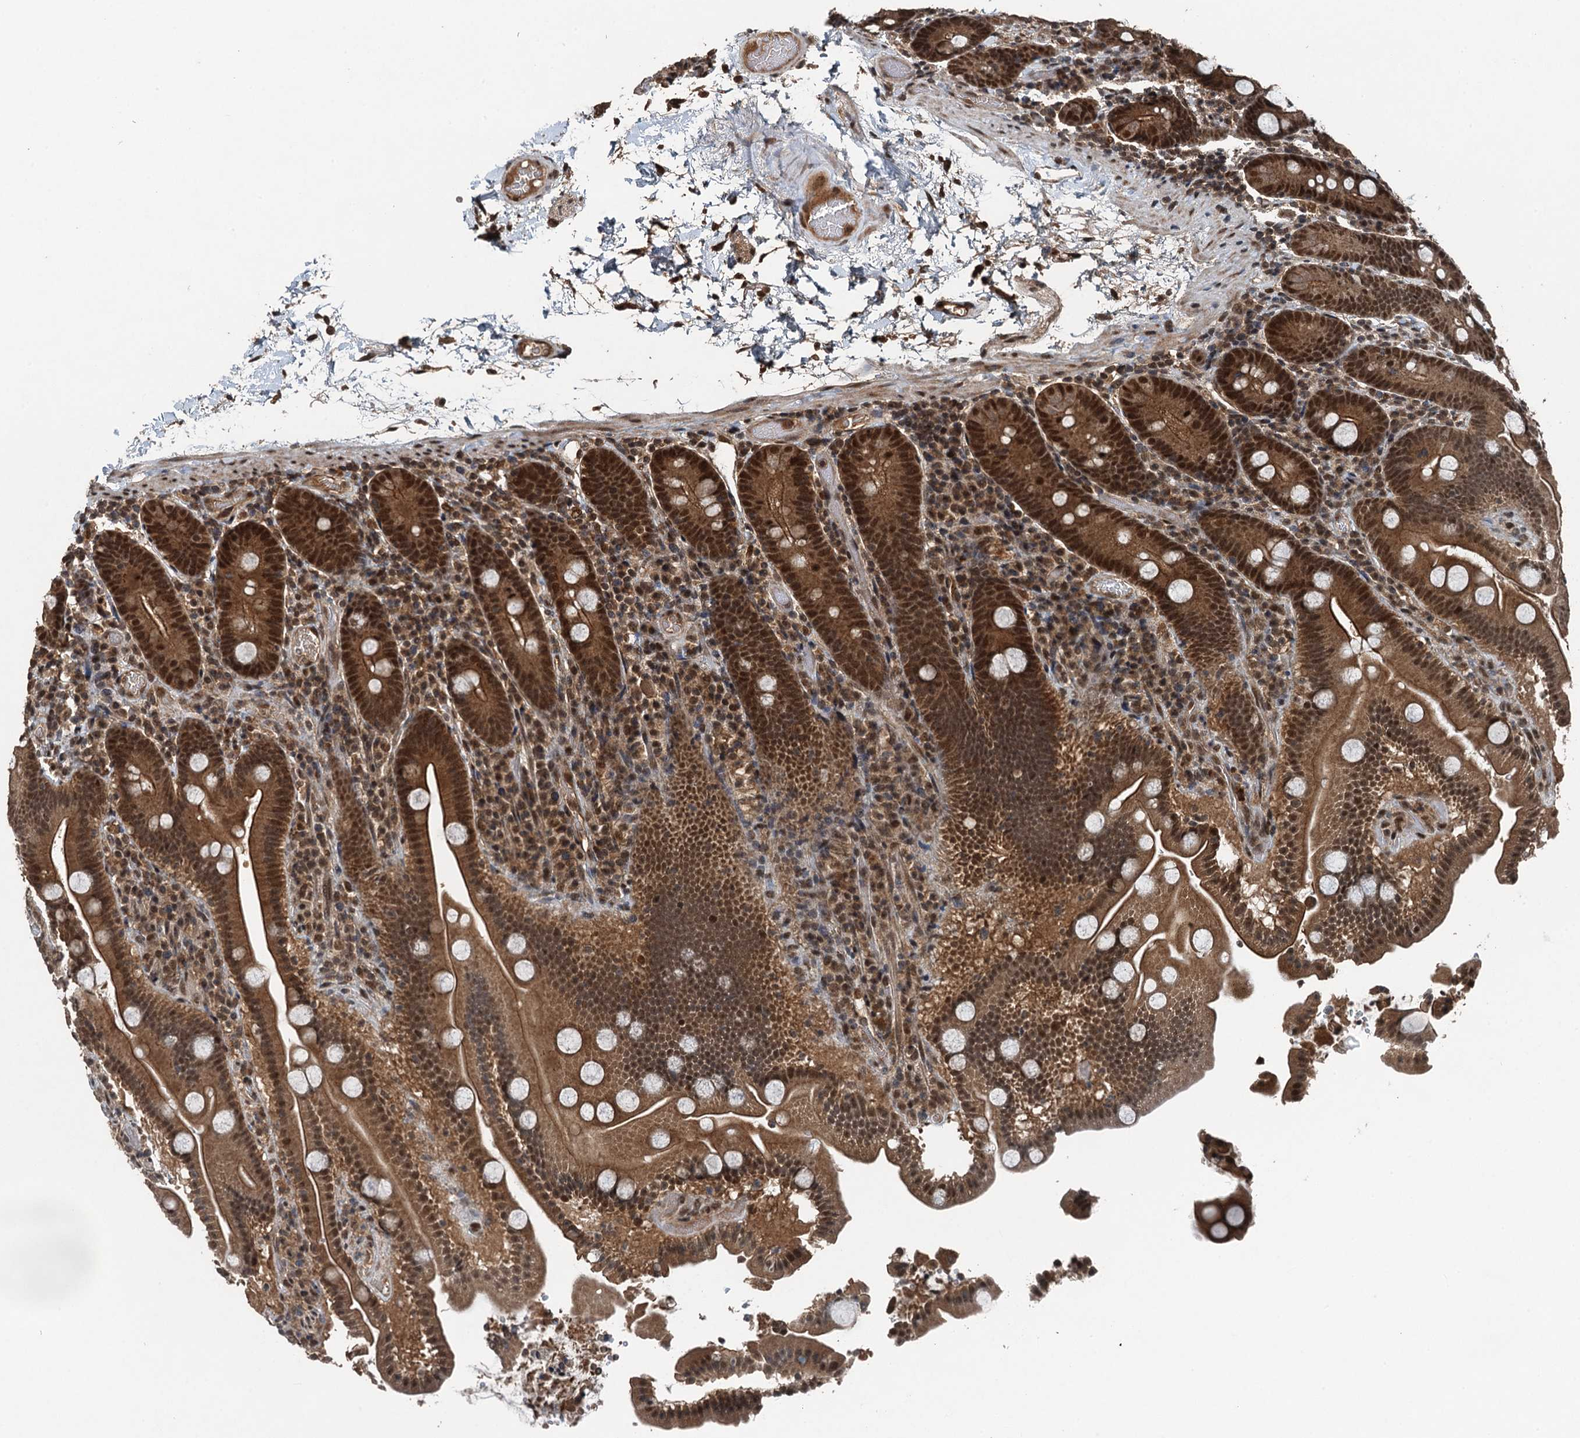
{"staining": {"intensity": "strong", "quantity": ">75%", "location": "cytoplasmic/membranous,nuclear"}, "tissue": "duodenum", "cell_type": "Glandular cells", "image_type": "normal", "snomed": [{"axis": "morphology", "description": "Normal tissue, NOS"}, {"axis": "topography", "description": "Duodenum"}], "caption": "This is a histology image of immunohistochemistry staining of normal duodenum, which shows strong expression in the cytoplasmic/membranous,nuclear of glandular cells.", "gene": "UBXN6", "patient": {"sex": "male", "age": 55}}